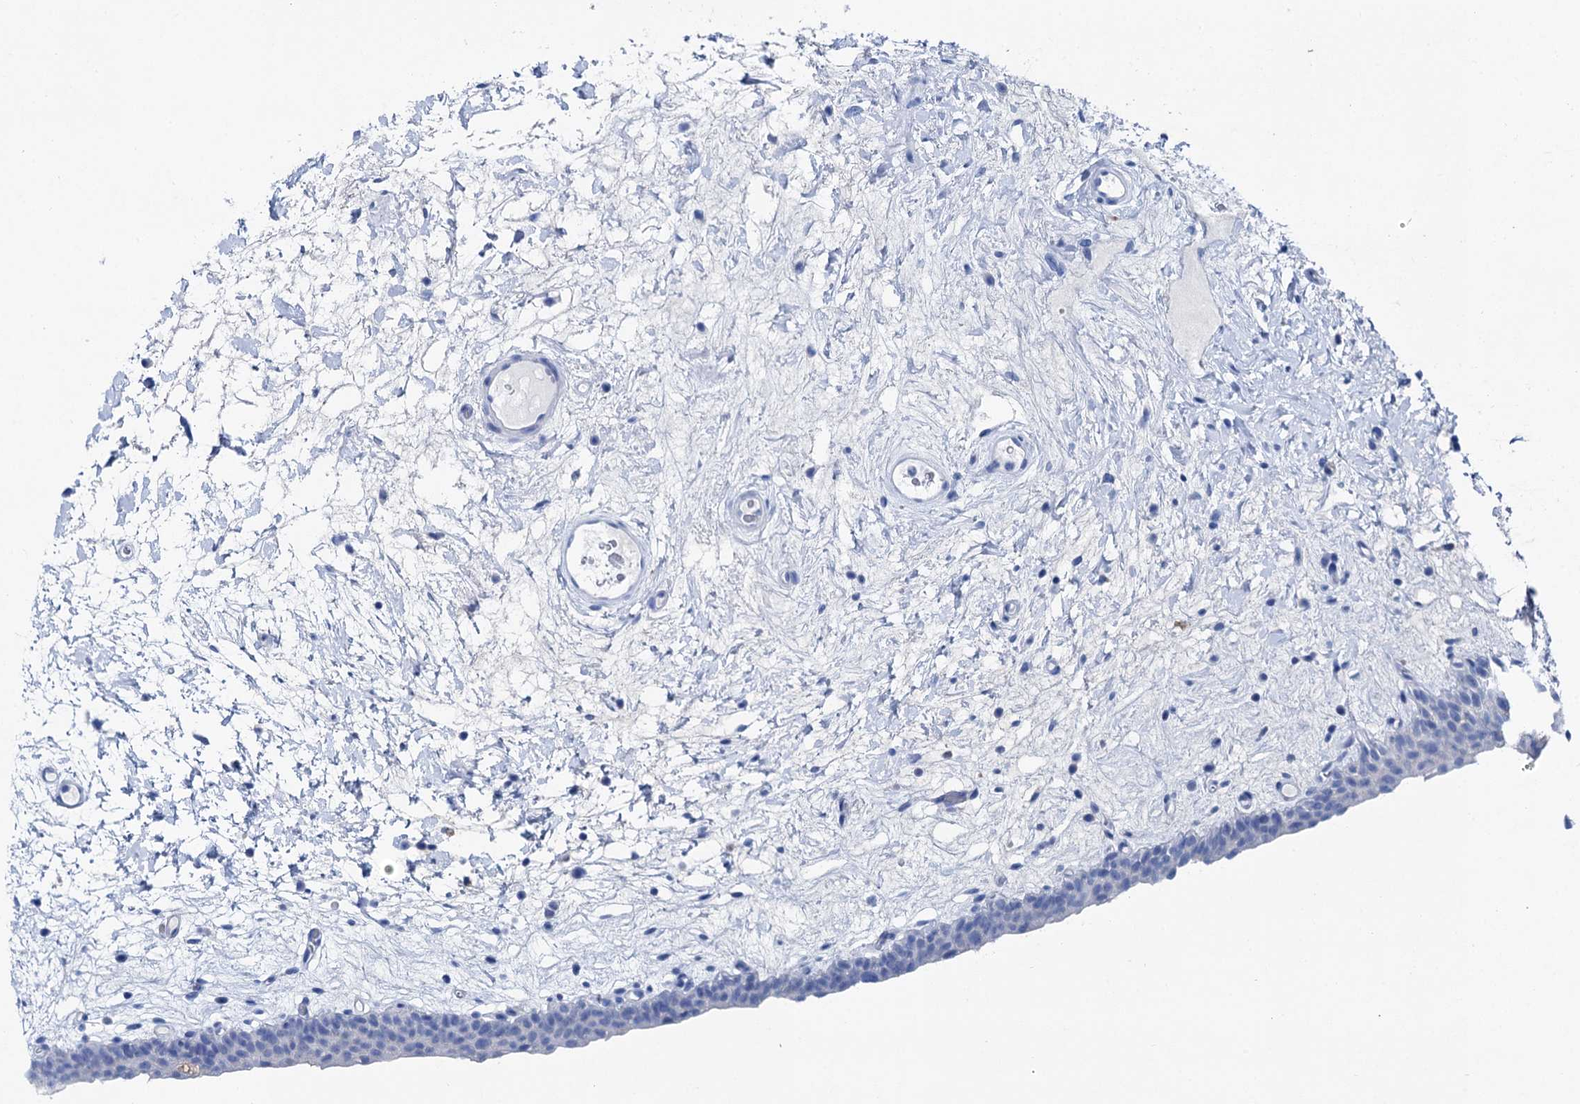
{"staining": {"intensity": "negative", "quantity": "none", "location": "none"}, "tissue": "urinary bladder", "cell_type": "Urothelial cells", "image_type": "normal", "snomed": [{"axis": "morphology", "description": "Normal tissue, NOS"}, {"axis": "topography", "description": "Urinary bladder"}], "caption": "Protein analysis of normal urinary bladder shows no significant staining in urothelial cells.", "gene": "BRINP1", "patient": {"sex": "male", "age": 83}}